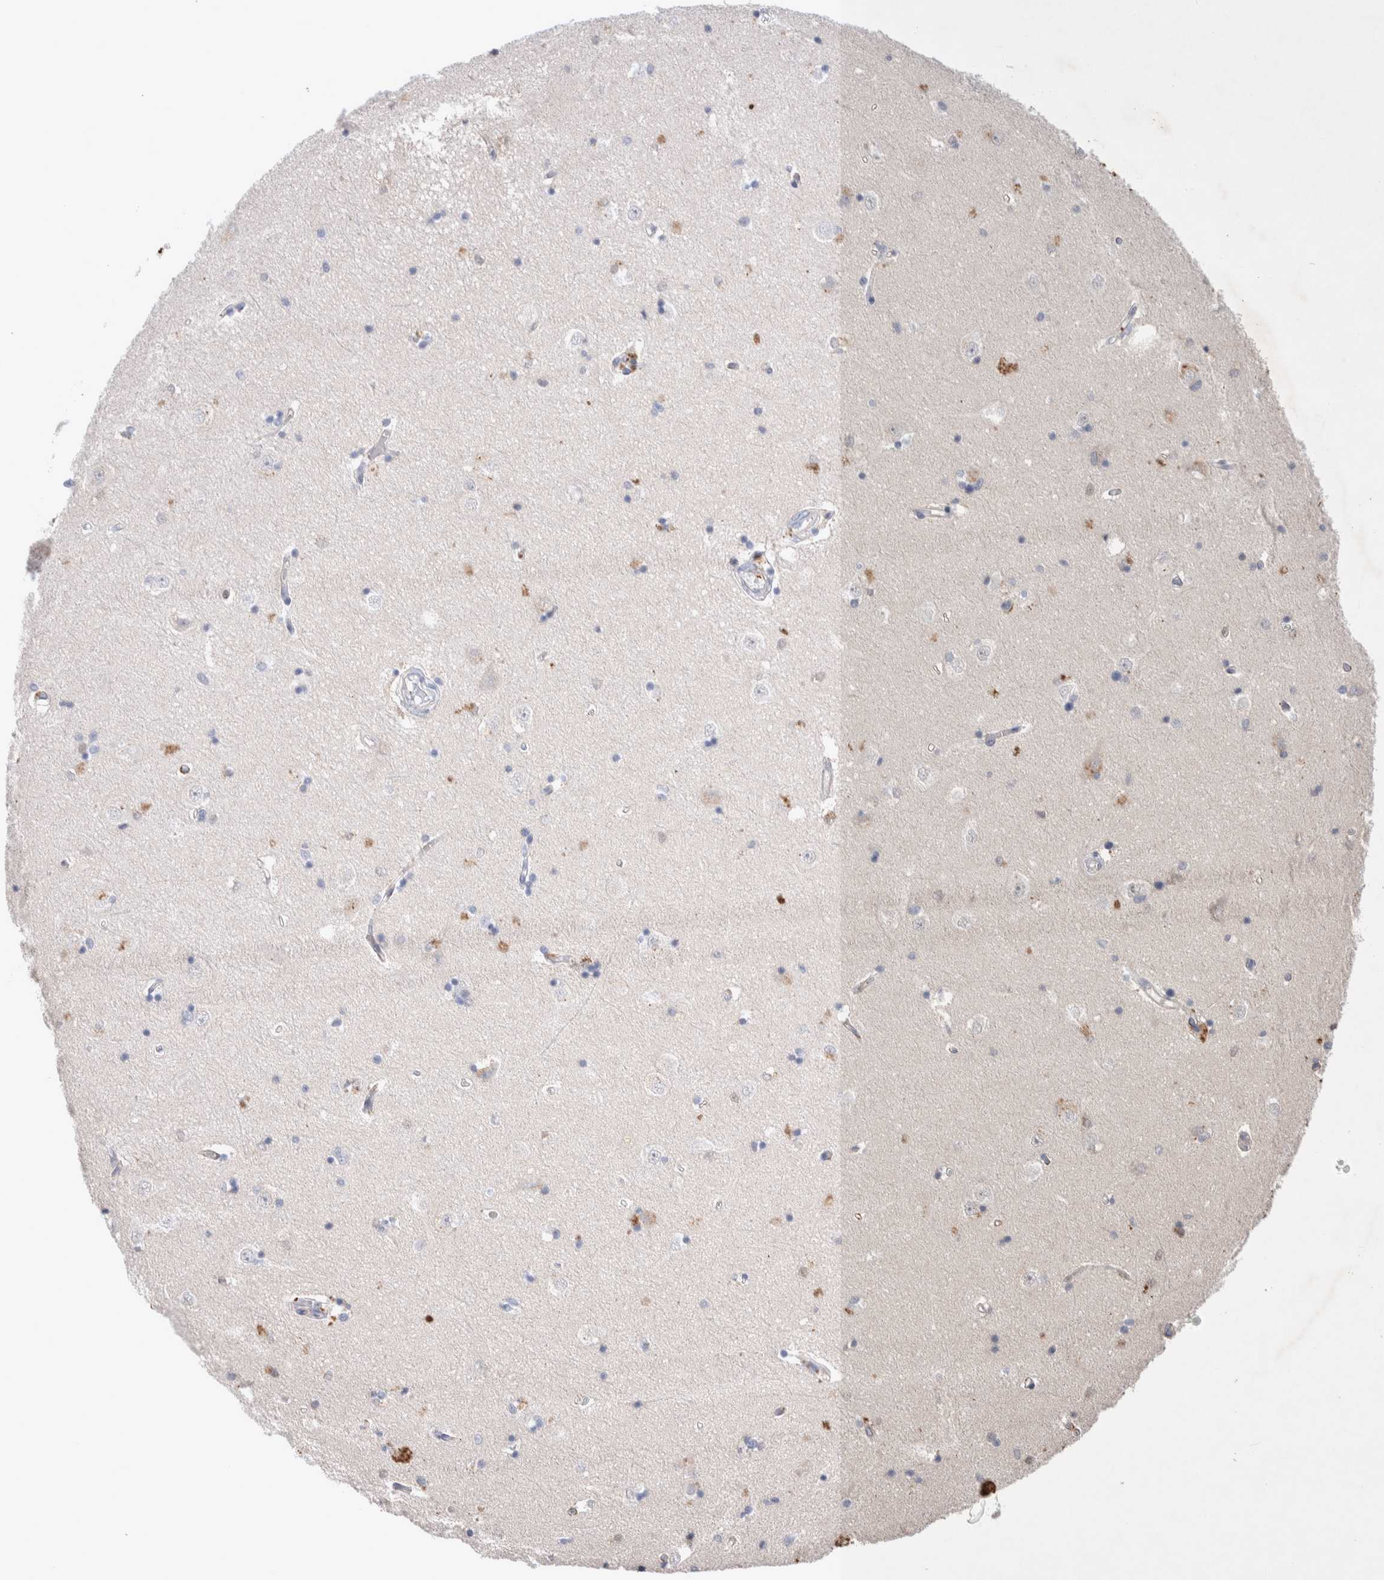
{"staining": {"intensity": "negative", "quantity": "none", "location": "none"}, "tissue": "hippocampus", "cell_type": "Glial cells", "image_type": "normal", "snomed": [{"axis": "morphology", "description": "Normal tissue, NOS"}, {"axis": "topography", "description": "Hippocampus"}], "caption": "The micrograph shows no staining of glial cells in unremarkable hippocampus. Brightfield microscopy of immunohistochemistry stained with DAB (brown) and hematoxylin (blue), captured at high magnification.", "gene": "FFAR2", "patient": {"sex": "male", "age": 45}}